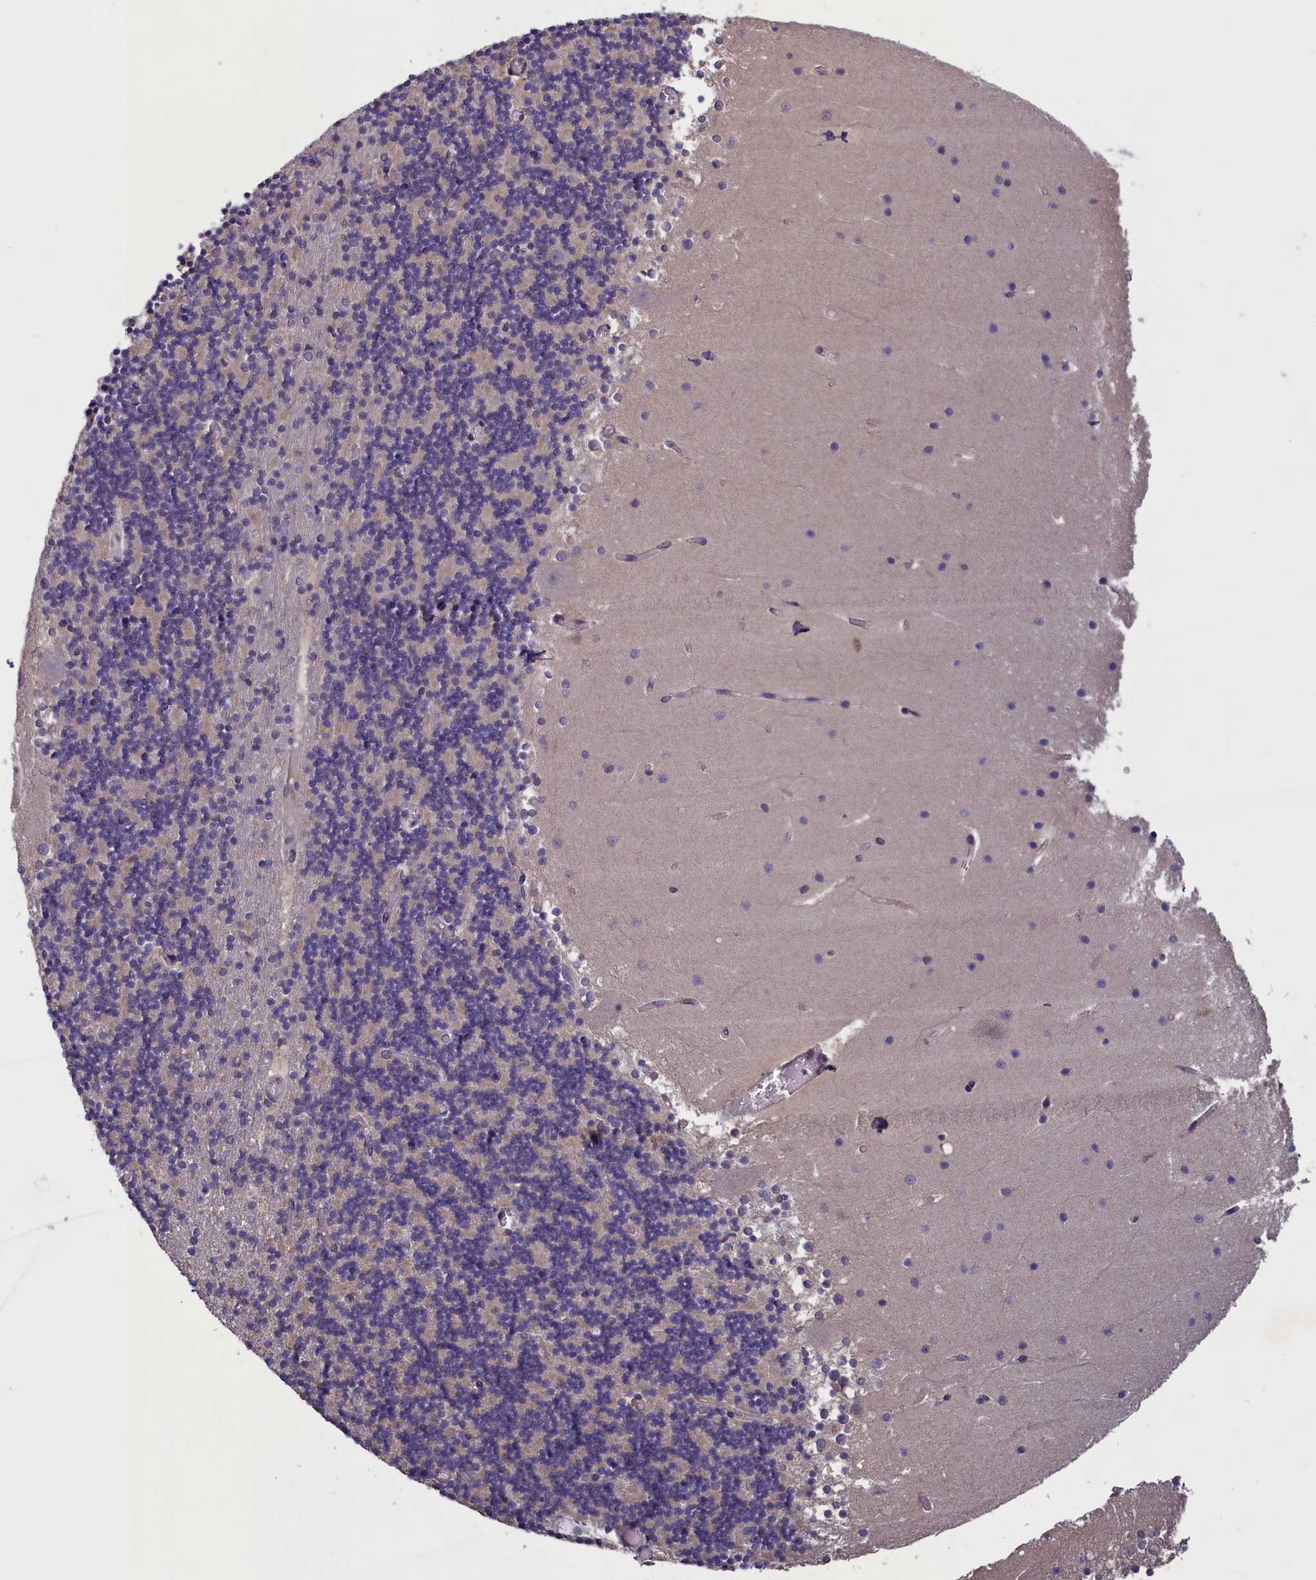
{"staining": {"intensity": "weak", "quantity": "25%-75%", "location": "cytoplasmic/membranous"}, "tissue": "cerebellum", "cell_type": "Cells in granular layer", "image_type": "normal", "snomed": [{"axis": "morphology", "description": "Normal tissue, NOS"}, {"axis": "topography", "description": "Cerebellum"}], "caption": "The photomicrograph shows immunohistochemical staining of unremarkable cerebellum. There is weak cytoplasmic/membranous expression is present in approximately 25%-75% of cells in granular layer.", "gene": "NUBP1", "patient": {"sex": "female", "age": 28}}